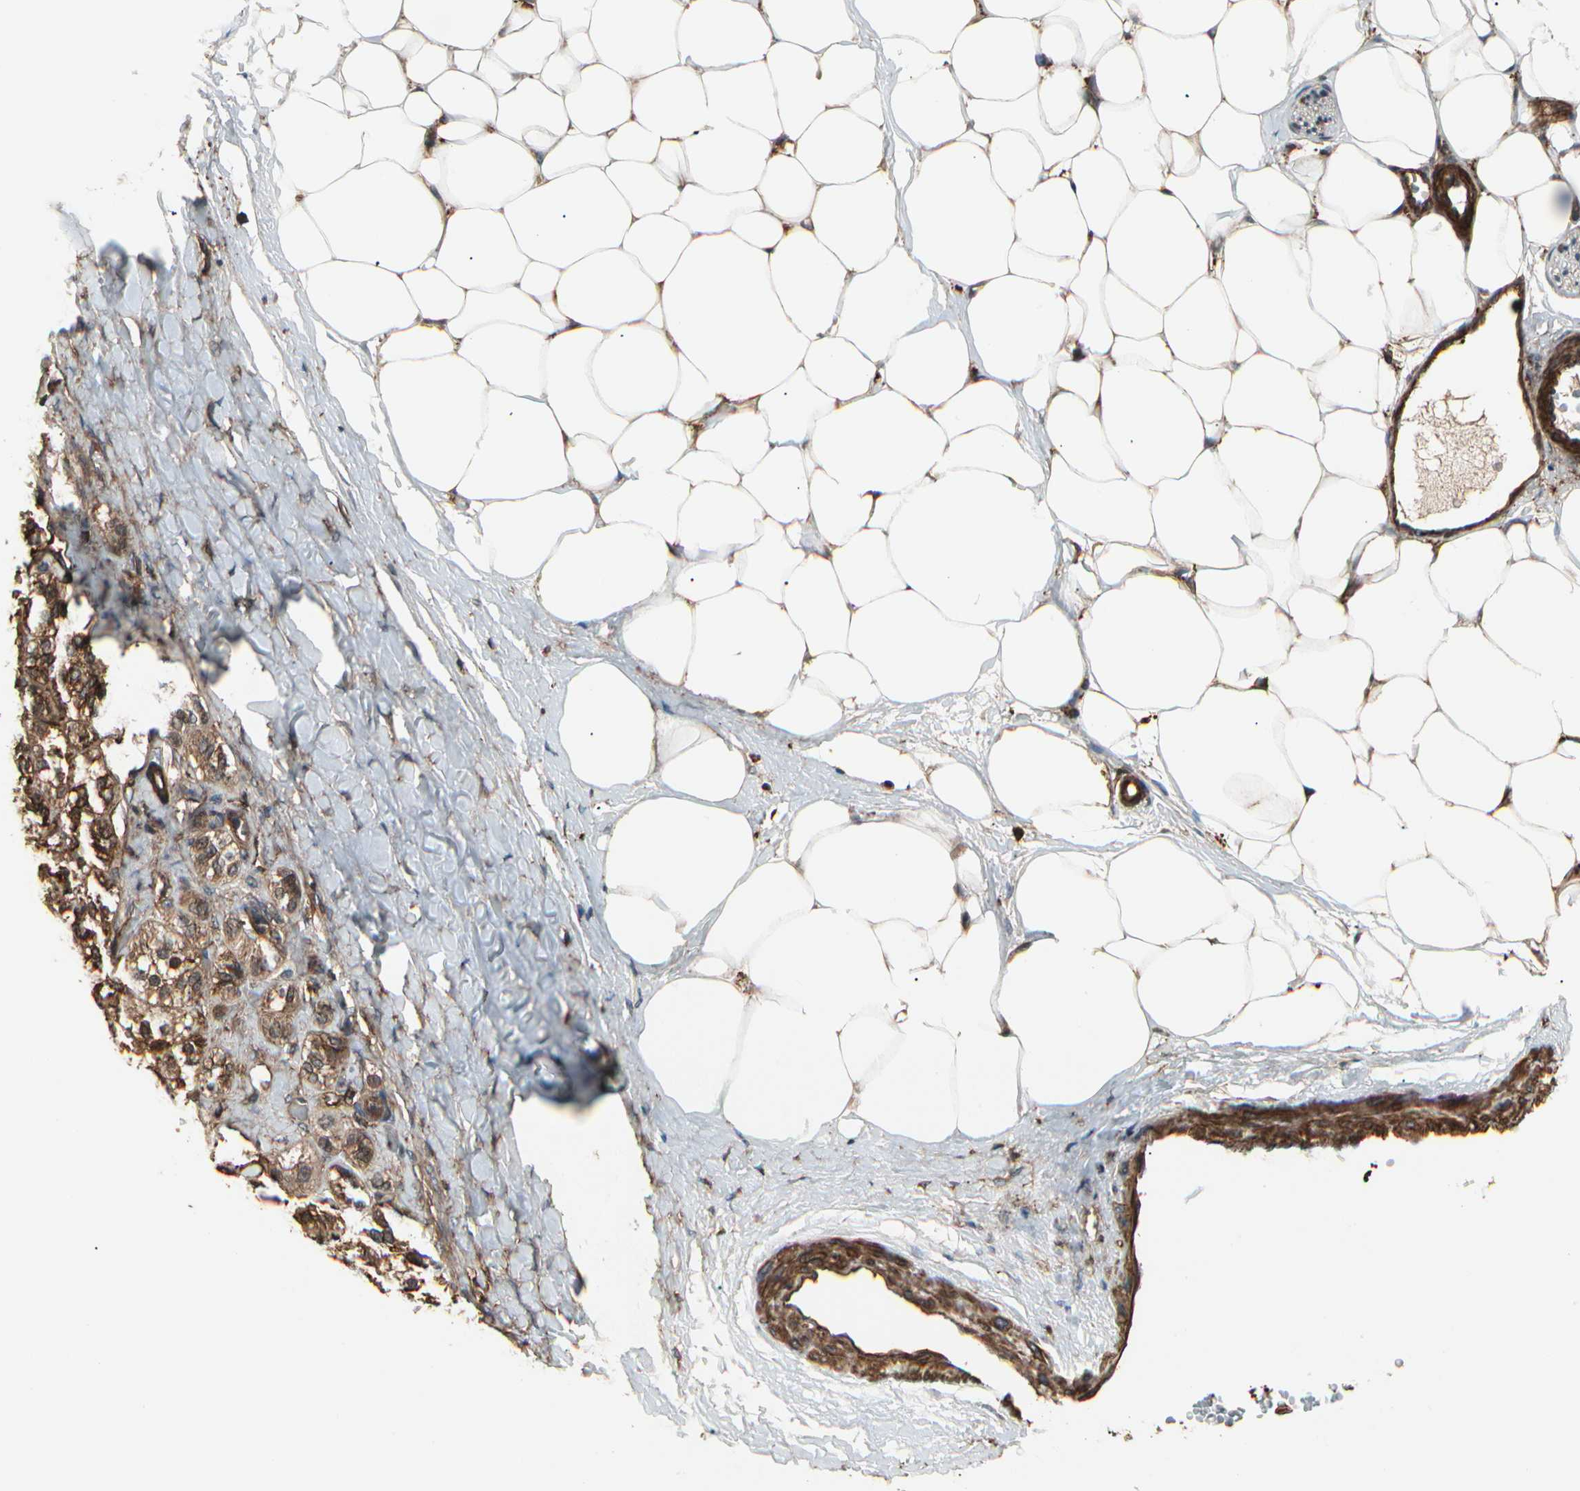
{"staining": {"intensity": "moderate", "quantity": ">75%", "location": "cytoplasmic/membranous"}, "tissue": "adrenal gland", "cell_type": "Glandular cells", "image_type": "normal", "snomed": [{"axis": "morphology", "description": "Normal tissue, NOS"}, {"axis": "topography", "description": "Adrenal gland"}], "caption": "A high-resolution micrograph shows immunohistochemistry (IHC) staining of normal adrenal gland, which shows moderate cytoplasmic/membranous expression in approximately >75% of glandular cells.", "gene": "MAPK13", "patient": {"sex": "male", "age": 57}}